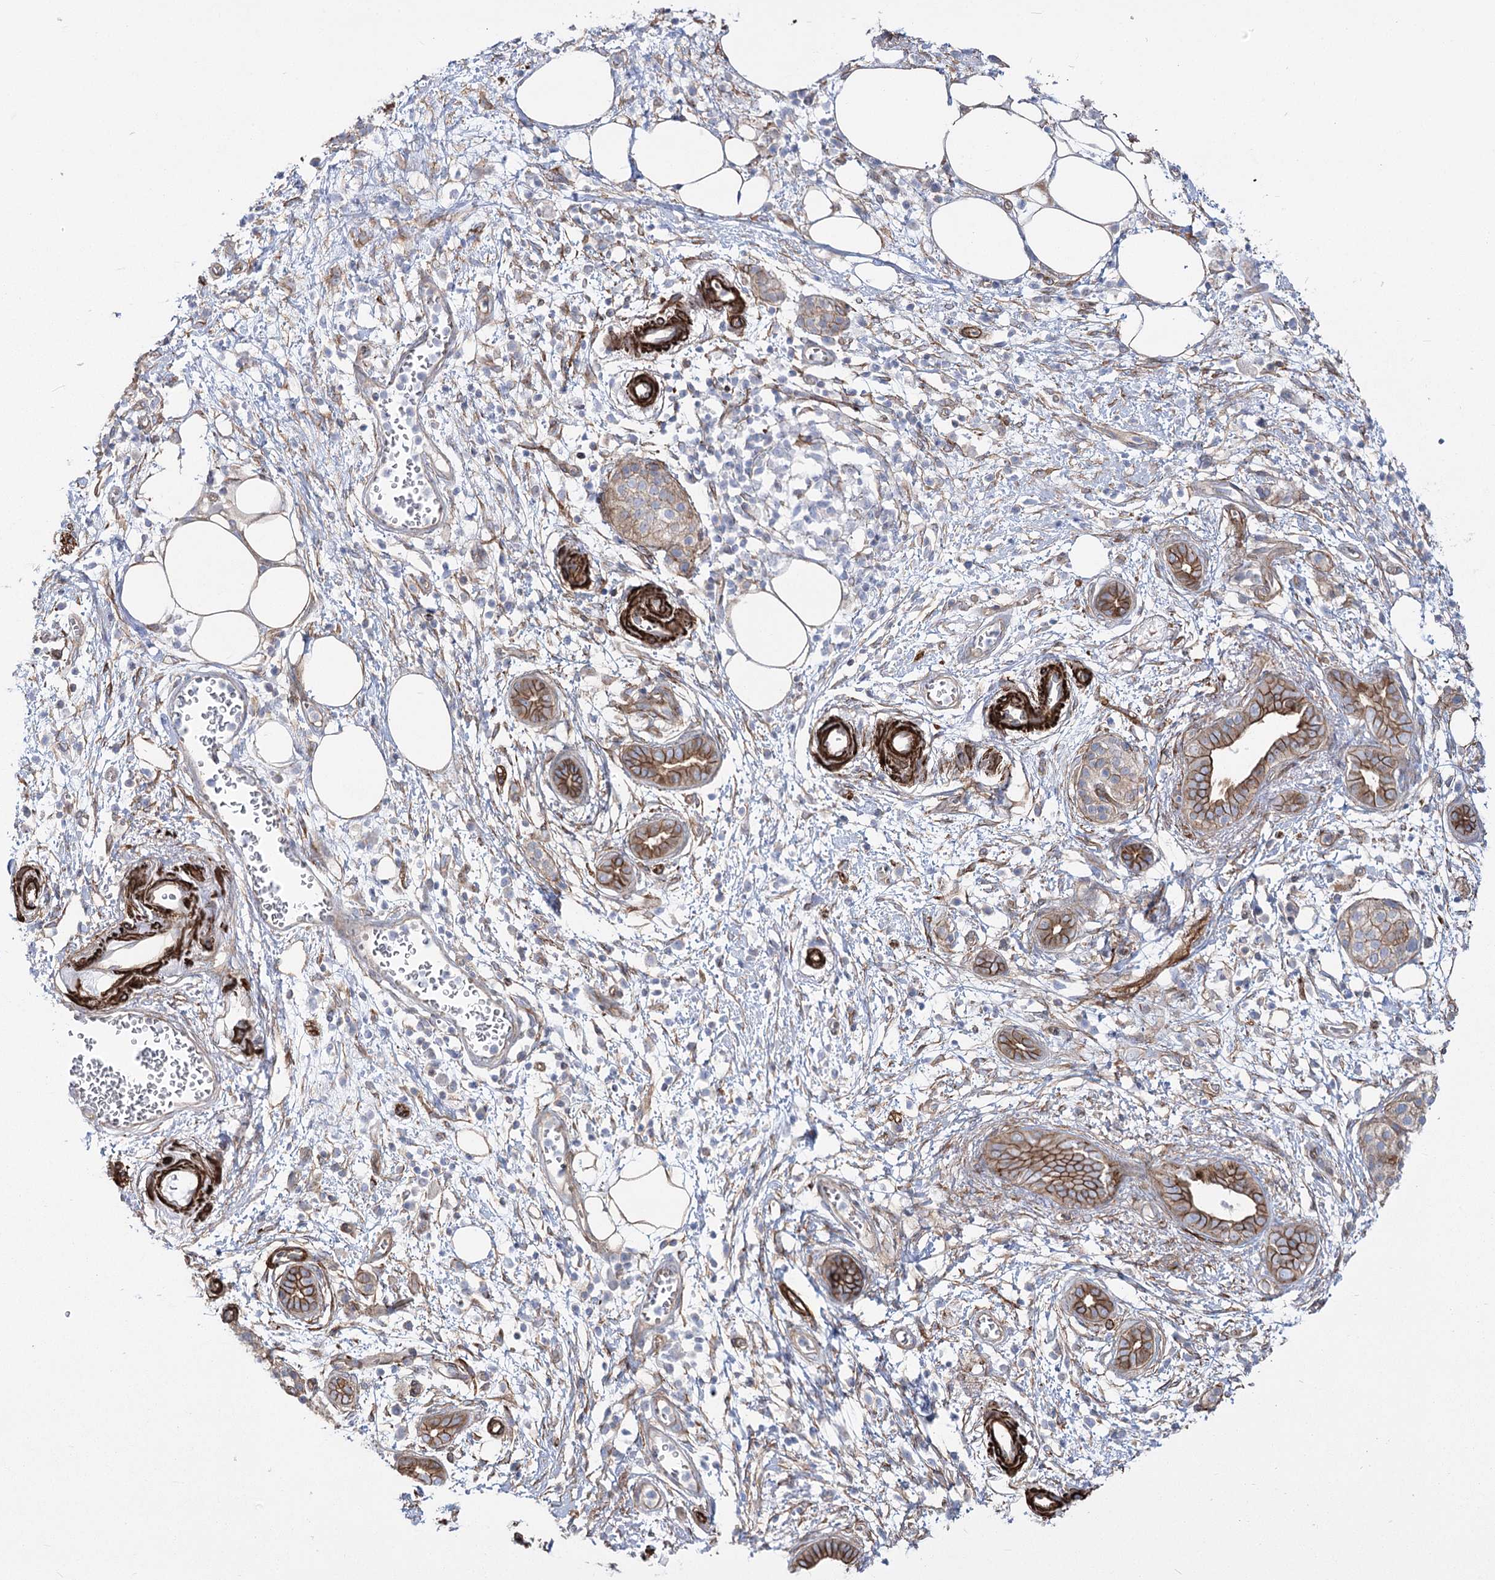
{"staining": {"intensity": "moderate", "quantity": ">75%", "location": "cytoplasmic/membranous"}, "tissue": "pancreatic cancer", "cell_type": "Tumor cells", "image_type": "cancer", "snomed": [{"axis": "morphology", "description": "Adenocarcinoma, NOS"}, {"axis": "topography", "description": "Pancreas"}], "caption": "Moderate cytoplasmic/membranous protein staining is appreciated in about >75% of tumor cells in pancreatic adenocarcinoma.", "gene": "PLEKHA5", "patient": {"sex": "male", "age": 78}}